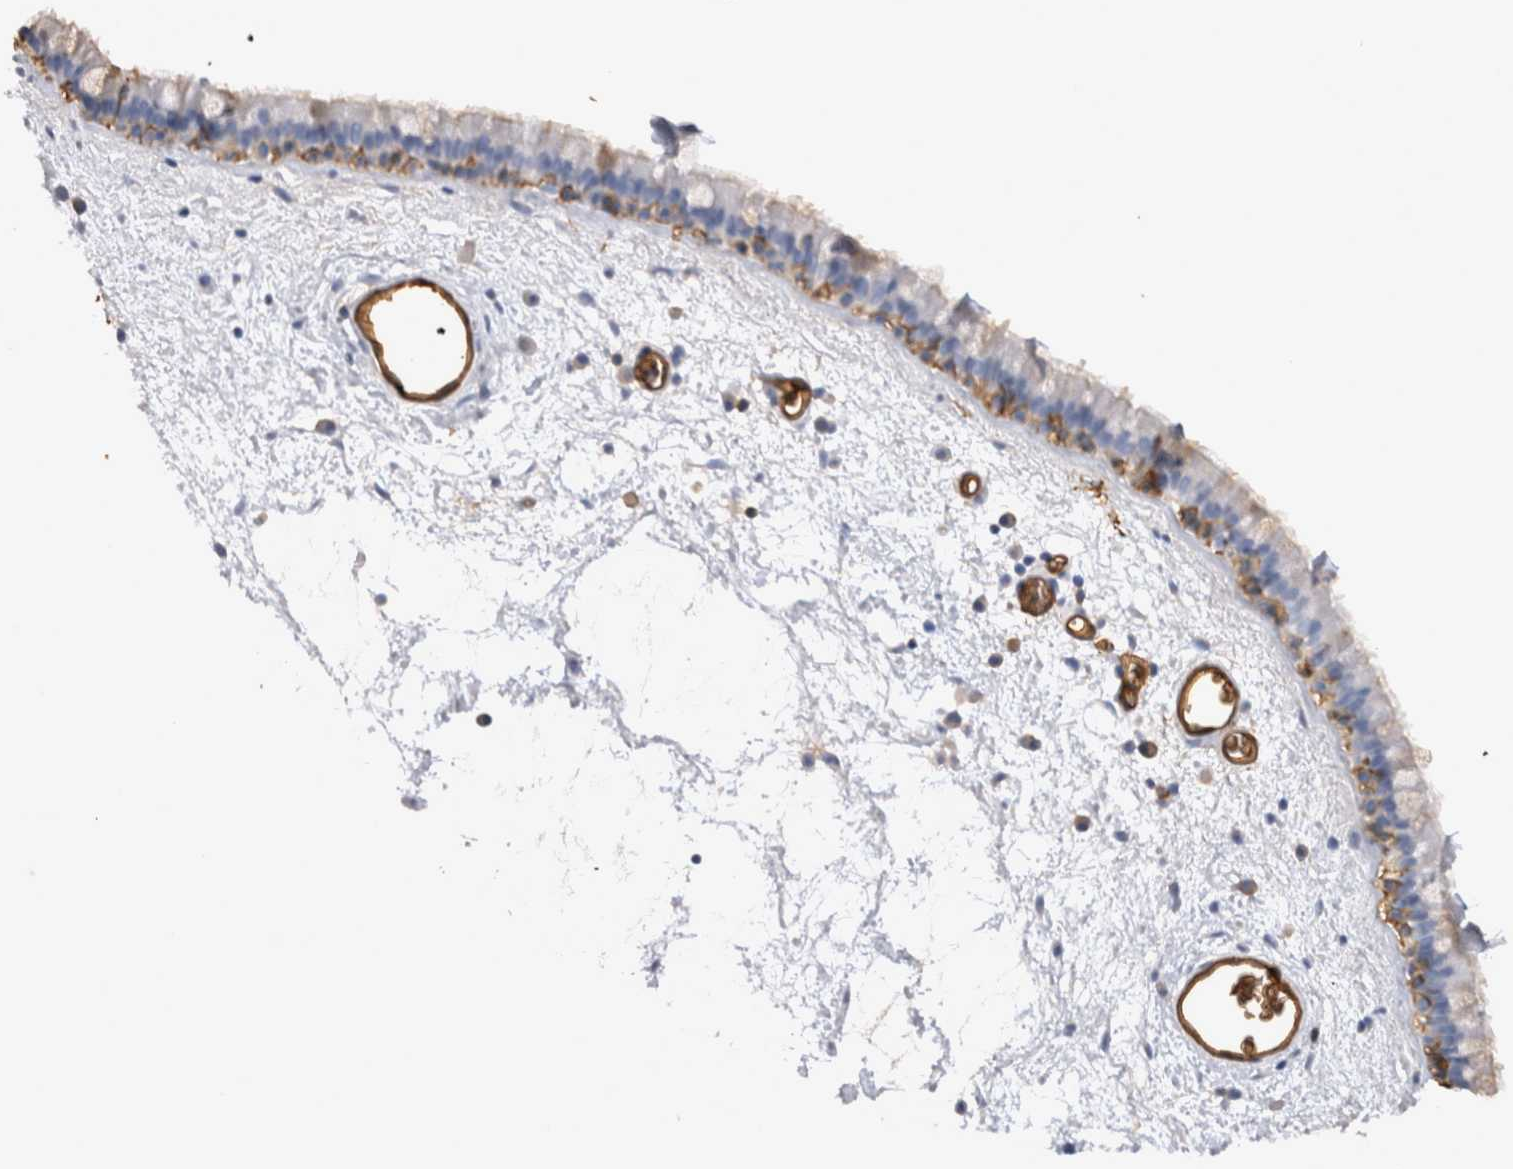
{"staining": {"intensity": "moderate", "quantity": "25%-75%", "location": "cytoplasmic/membranous"}, "tissue": "nasopharynx", "cell_type": "Respiratory epithelial cells", "image_type": "normal", "snomed": [{"axis": "morphology", "description": "Normal tissue, NOS"}, {"axis": "morphology", "description": "Inflammation, NOS"}, {"axis": "topography", "description": "Nasopharynx"}], "caption": "Unremarkable nasopharynx displays moderate cytoplasmic/membranous positivity in about 25%-75% of respiratory epithelial cells The staining was performed using DAB (3,3'-diaminobenzidine), with brown indicating positive protein expression. Nuclei are stained blue with hematoxylin..", "gene": "IL17RC", "patient": {"sex": "male", "age": 48}}